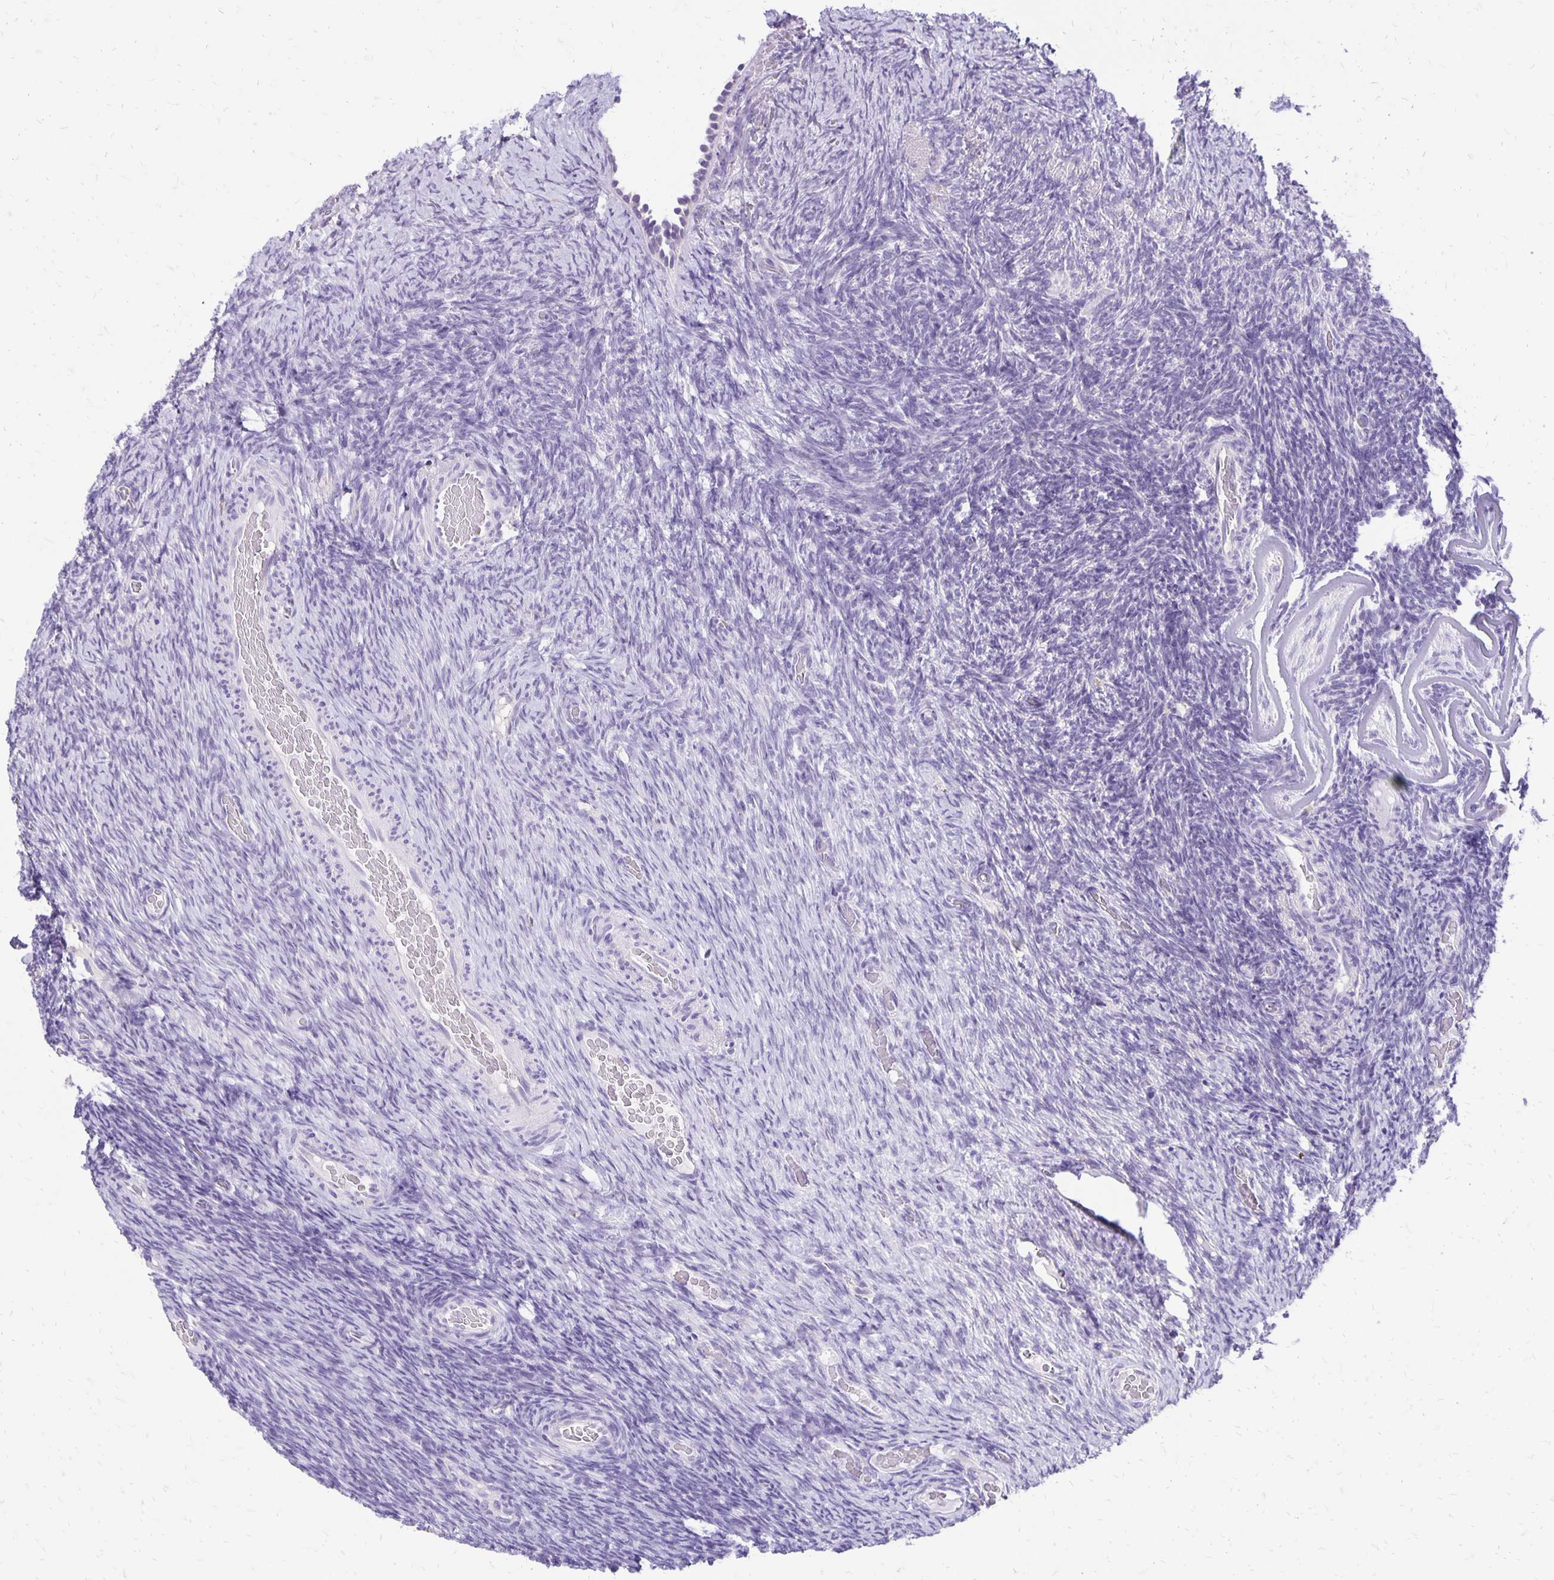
{"staining": {"intensity": "negative", "quantity": "none", "location": "none"}, "tissue": "ovary", "cell_type": "Ovarian stroma cells", "image_type": "normal", "snomed": [{"axis": "morphology", "description": "Normal tissue, NOS"}, {"axis": "topography", "description": "Ovary"}], "caption": "DAB (3,3'-diaminobenzidine) immunohistochemical staining of unremarkable human ovary reveals no significant staining in ovarian stroma cells. (DAB (3,3'-diaminobenzidine) immunohistochemistry (IHC) with hematoxylin counter stain).", "gene": "ANKRD45", "patient": {"sex": "female", "age": 34}}